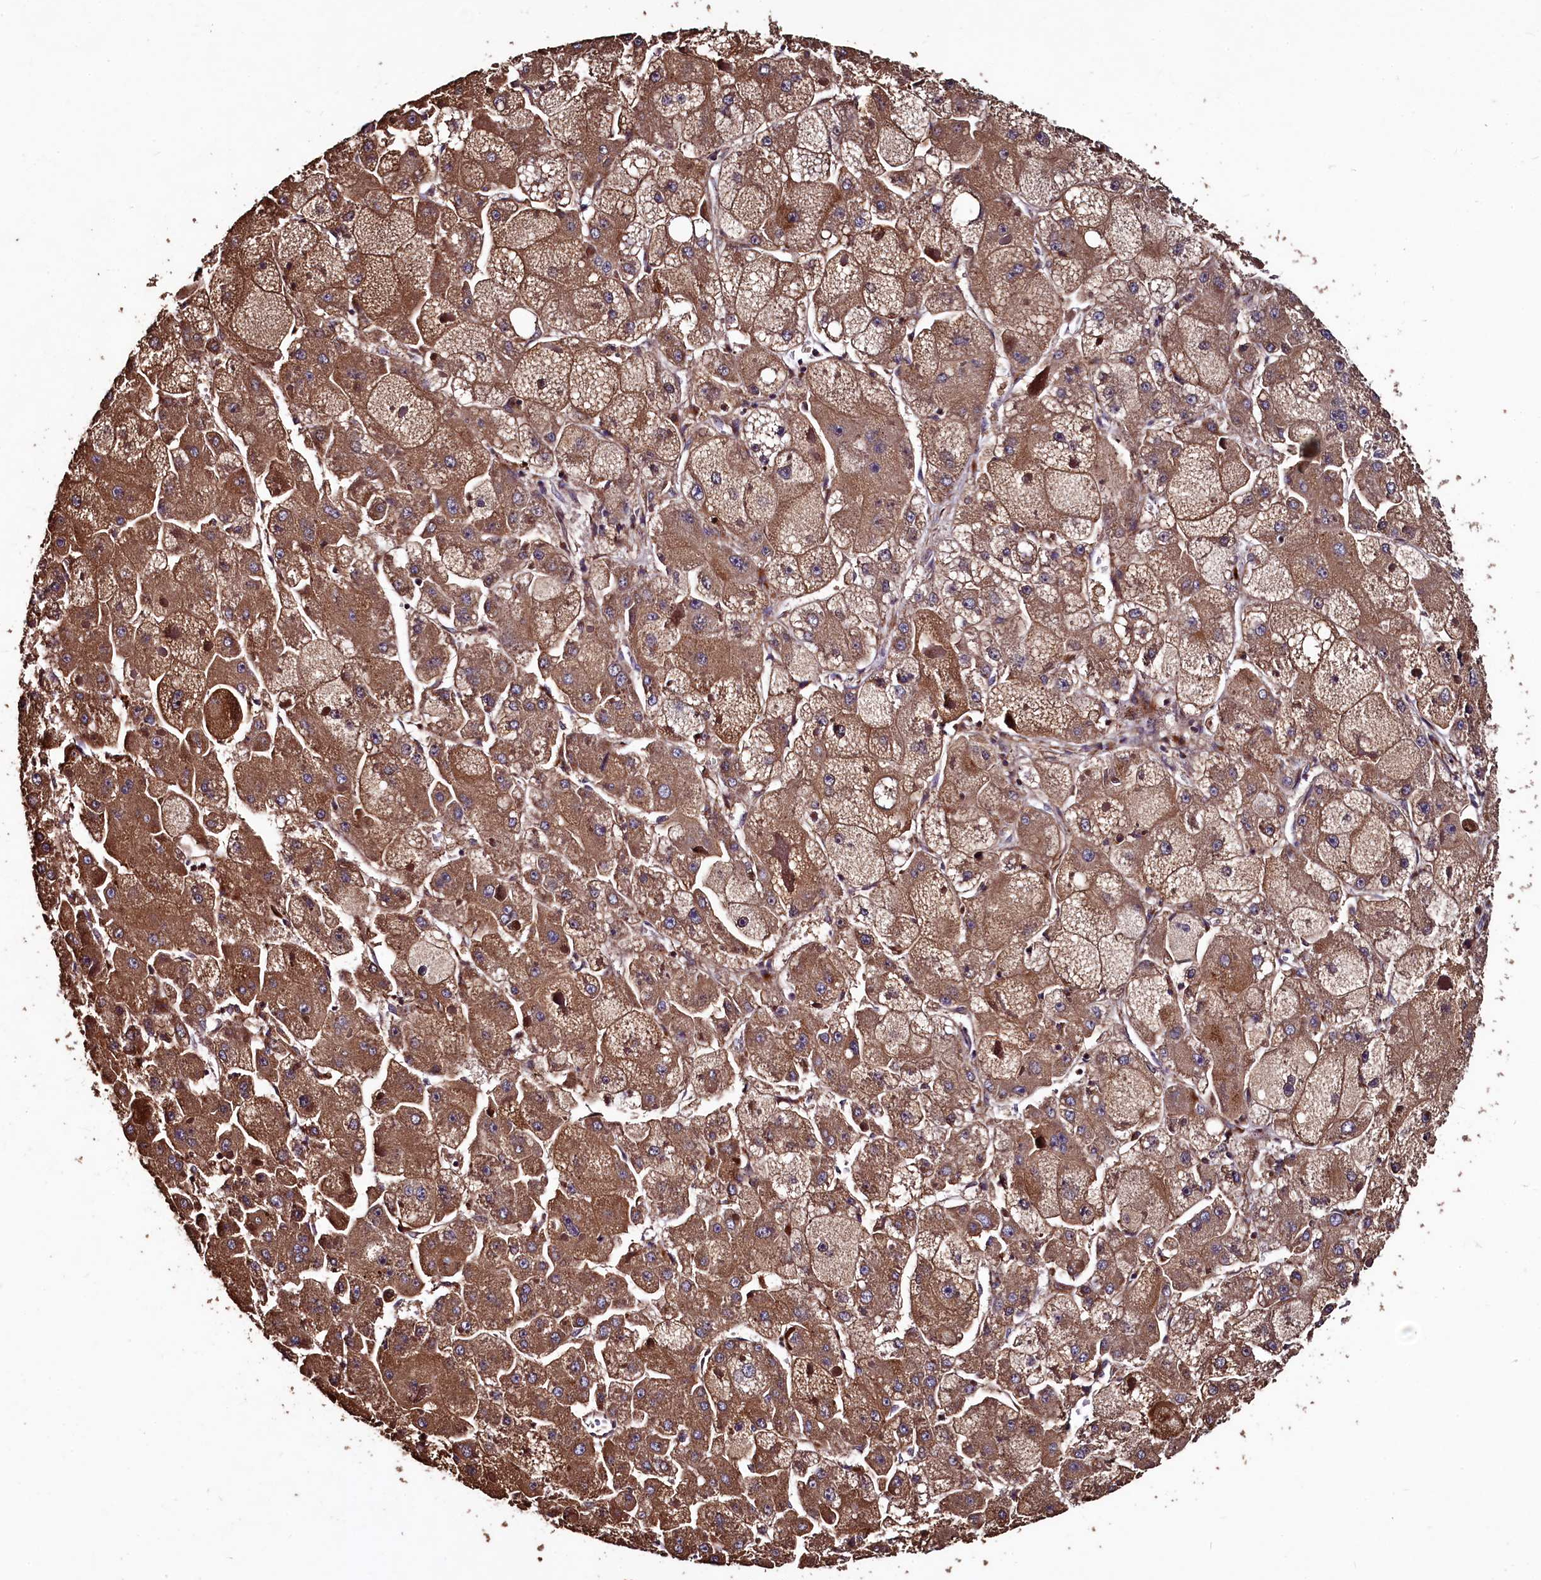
{"staining": {"intensity": "moderate", "quantity": ">75%", "location": "cytoplasmic/membranous"}, "tissue": "liver cancer", "cell_type": "Tumor cells", "image_type": "cancer", "snomed": [{"axis": "morphology", "description": "Carcinoma, Hepatocellular, NOS"}, {"axis": "topography", "description": "Liver"}], "caption": "High-magnification brightfield microscopy of liver hepatocellular carcinoma stained with DAB (3,3'-diaminobenzidine) (brown) and counterstained with hematoxylin (blue). tumor cells exhibit moderate cytoplasmic/membranous staining is present in approximately>75% of cells. The staining was performed using DAB to visualize the protein expression in brown, while the nuclei were stained in blue with hematoxylin (Magnification: 20x).", "gene": "TMEM98", "patient": {"sex": "female", "age": 73}}